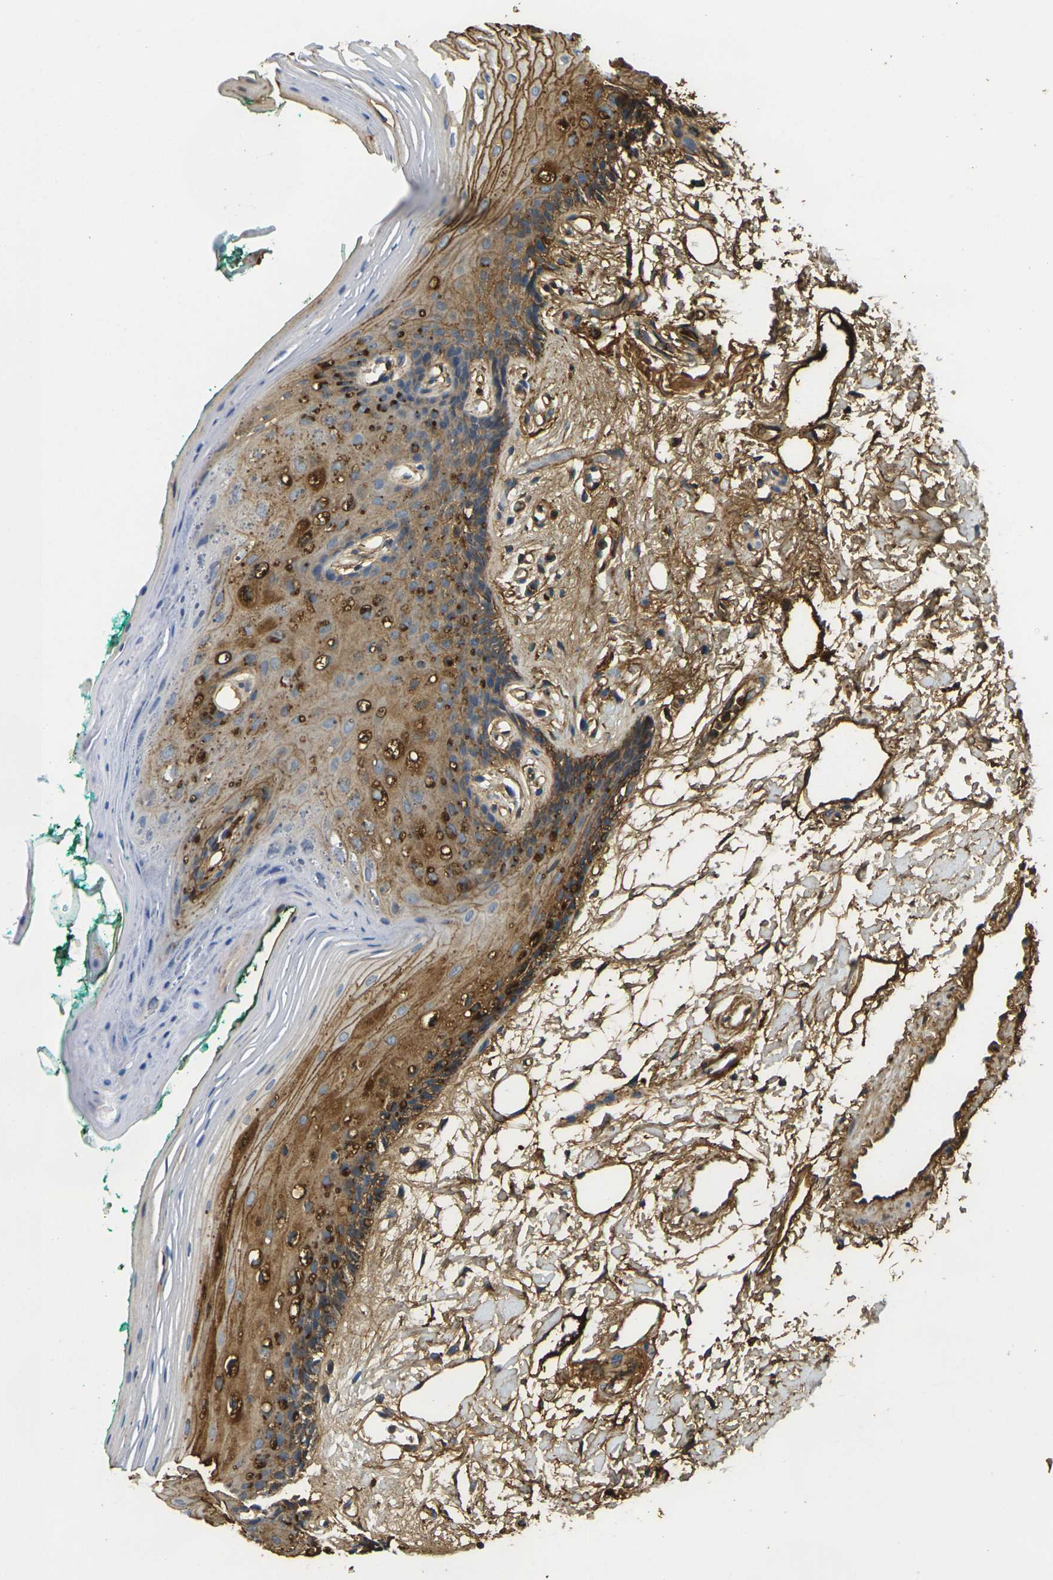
{"staining": {"intensity": "moderate", "quantity": "25%-75%", "location": "cytoplasmic/membranous"}, "tissue": "oral mucosa", "cell_type": "Squamous epithelial cells", "image_type": "normal", "snomed": [{"axis": "morphology", "description": "Normal tissue, NOS"}, {"axis": "topography", "description": "Skeletal muscle"}, {"axis": "topography", "description": "Oral tissue"}, {"axis": "topography", "description": "Peripheral nerve tissue"}], "caption": "High-magnification brightfield microscopy of unremarkable oral mucosa stained with DAB (3,3'-diaminobenzidine) (brown) and counterstained with hematoxylin (blue). squamous epithelial cells exhibit moderate cytoplasmic/membranous staining is present in about25%-75% of cells. (brown staining indicates protein expression, while blue staining denotes nuclei).", "gene": "PLCD1", "patient": {"sex": "female", "age": 84}}